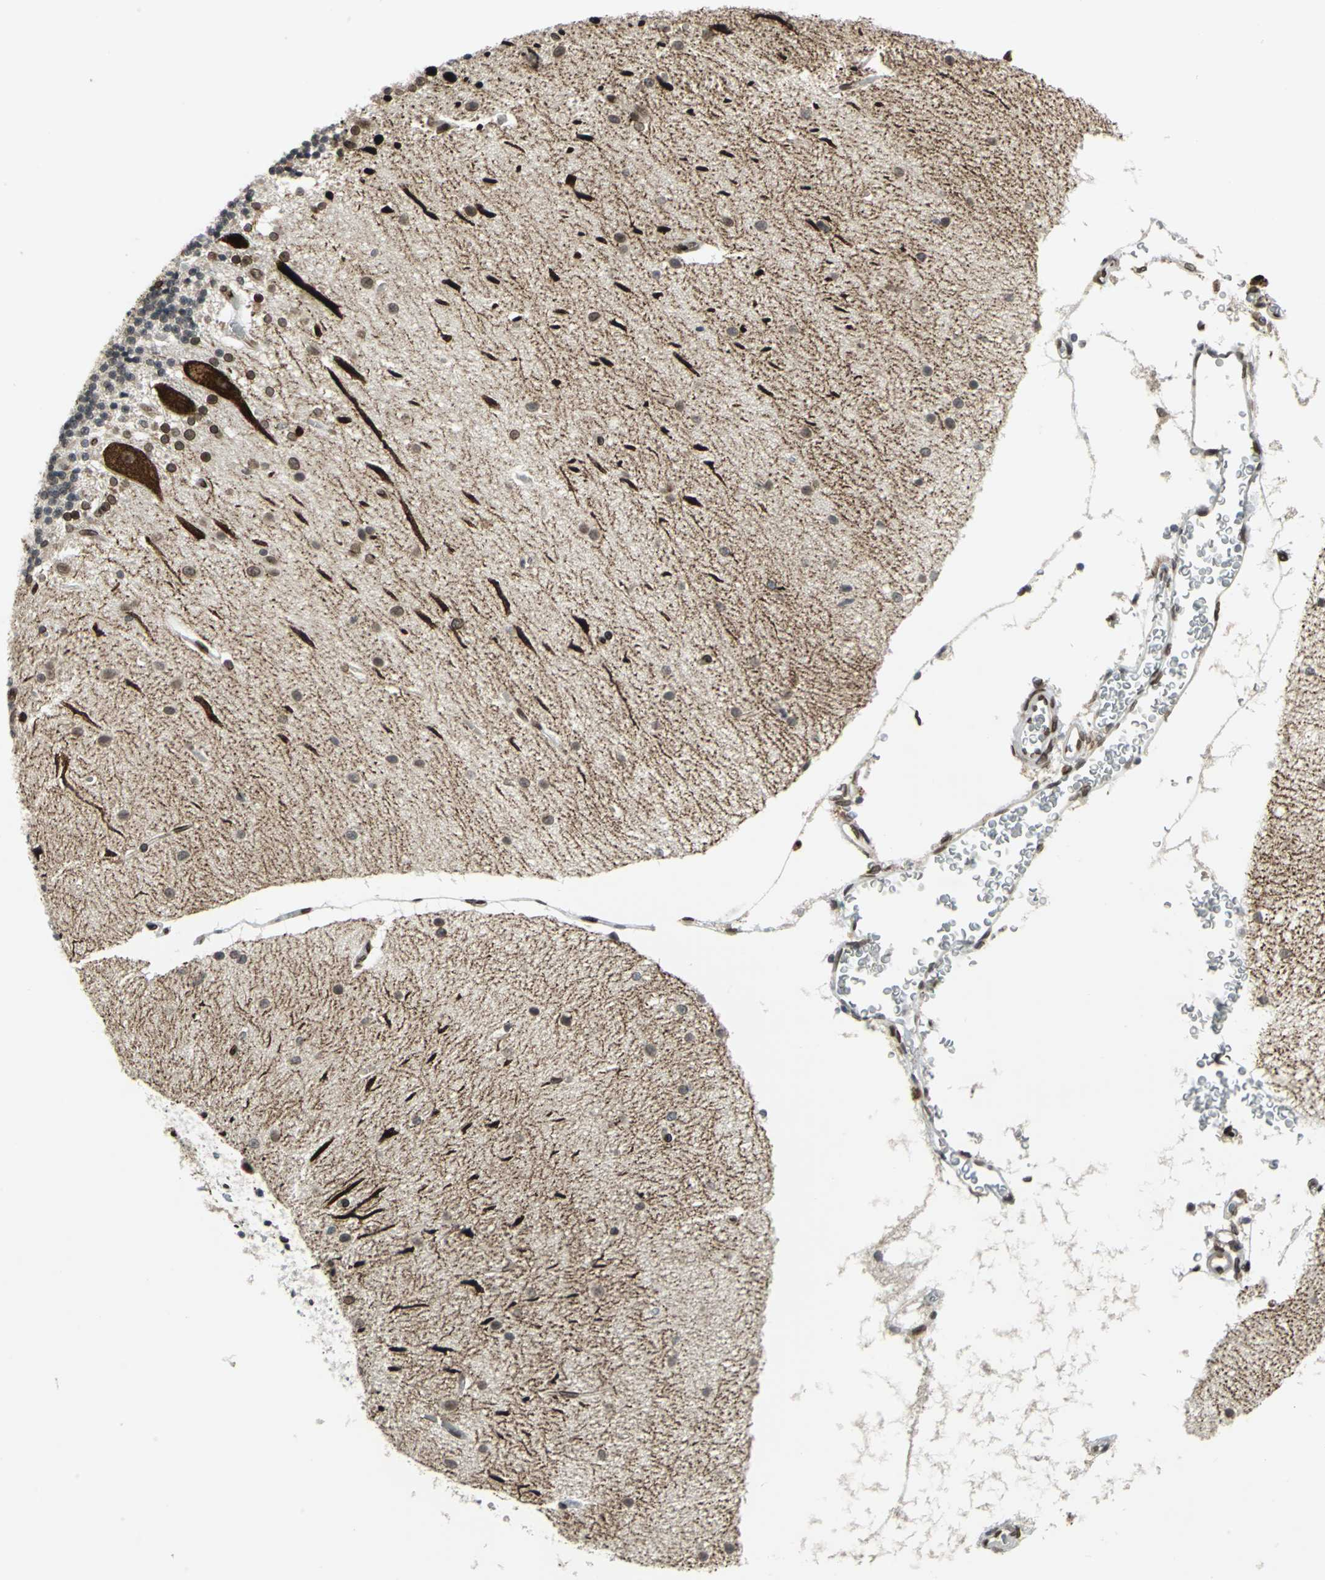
{"staining": {"intensity": "weak", "quantity": "25%-75%", "location": "nuclear"}, "tissue": "cerebellum", "cell_type": "Cells in granular layer", "image_type": "normal", "snomed": [{"axis": "morphology", "description": "Normal tissue, NOS"}, {"axis": "topography", "description": "Cerebellum"}], "caption": "The histopathology image reveals staining of unremarkable cerebellum, revealing weak nuclear protein staining (brown color) within cells in granular layer. (DAB (3,3'-diaminobenzidine) IHC with brightfield microscopy, high magnification).", "gene": "ISY1", "patient": {"sex": "female", "age": 54}}